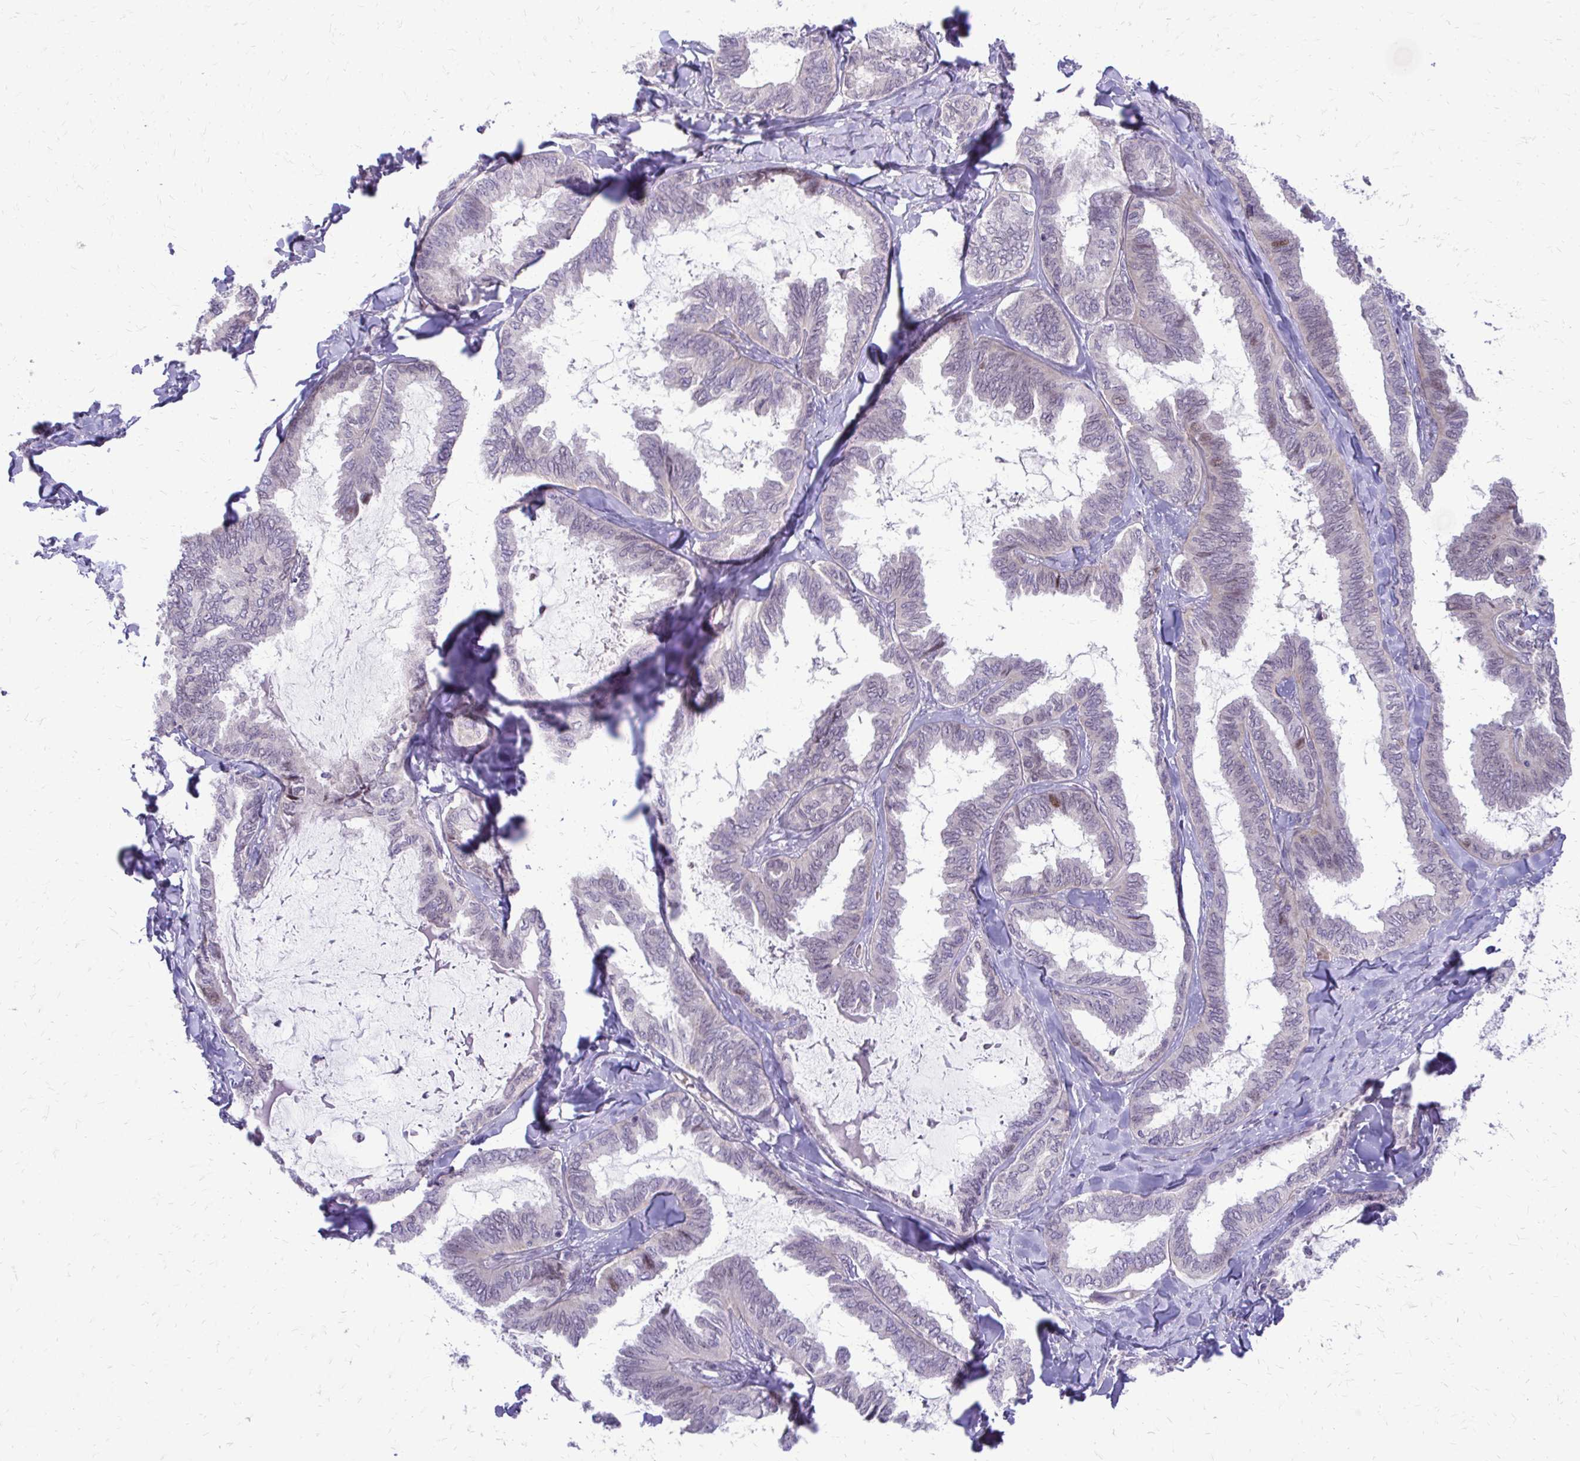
{"staining": {"intensity": "weak", "quantity": "<25%", "location": "nuclear"}, "tissue": "ovarian cancer", "cell_type": "Tumor cells", "image_type": "cancer", "snomed": [{"axis": "morphology", "description": "Carcinoma, endometroid"}, {"axis": "topography", "description": "Ovary"}], "caption": "Immunohistochemistry (IHC) micrograph of ovarian endometroid carcinoma stained for a protein (brown), which shows no expression in tumor cells. Brightfield microscopy of IHC stained with DAB (brown) and hematoxylin (blue), captured at high magnification.", "gene": "PPDPFL", "patient": {"sex": "female", "age": 70}}